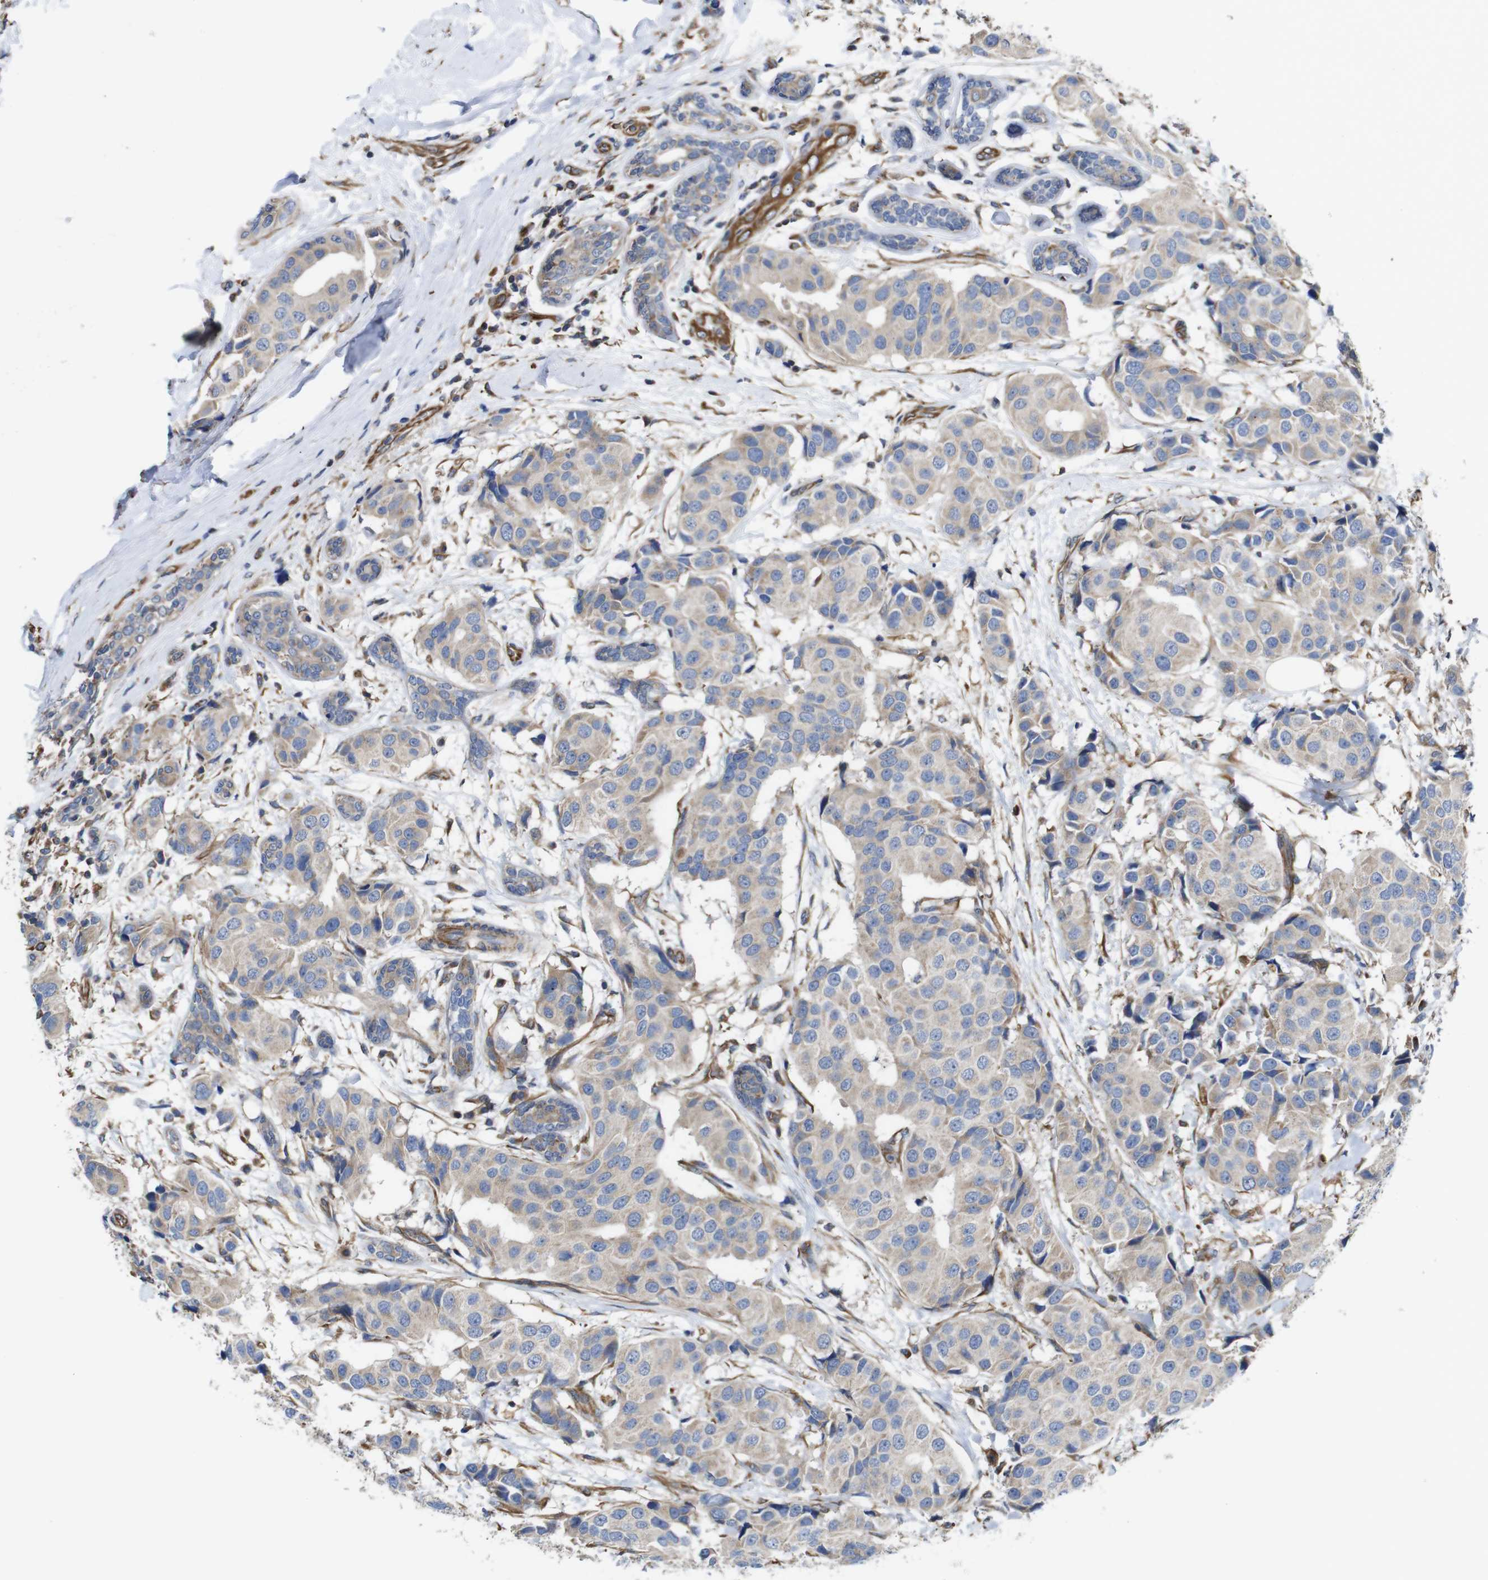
{"staining": {"intensity": "weak", "quantity": ">75%", "location": "cytoplasmic/membranous"}, "tissue": "breast cancer", "cell_type": "Tumor cells", "image_type": "cancer", "snomed": [{"axis": "morphology", "description": "Normal tissue, NOS"}, {"axis": "morphology", "description": "Duct carcinoma"}, {"axis": "topography", "description": "Breast"}], "caption": "Breast cancer (infiltrating ductal carcinoma) stained for a protein (brown) demonstrates weak cytoplasmic/membranous positive expression in about >75% of tumor cells.", "gene": "POMK", "patient": {"sex": "female", "age": 39}}